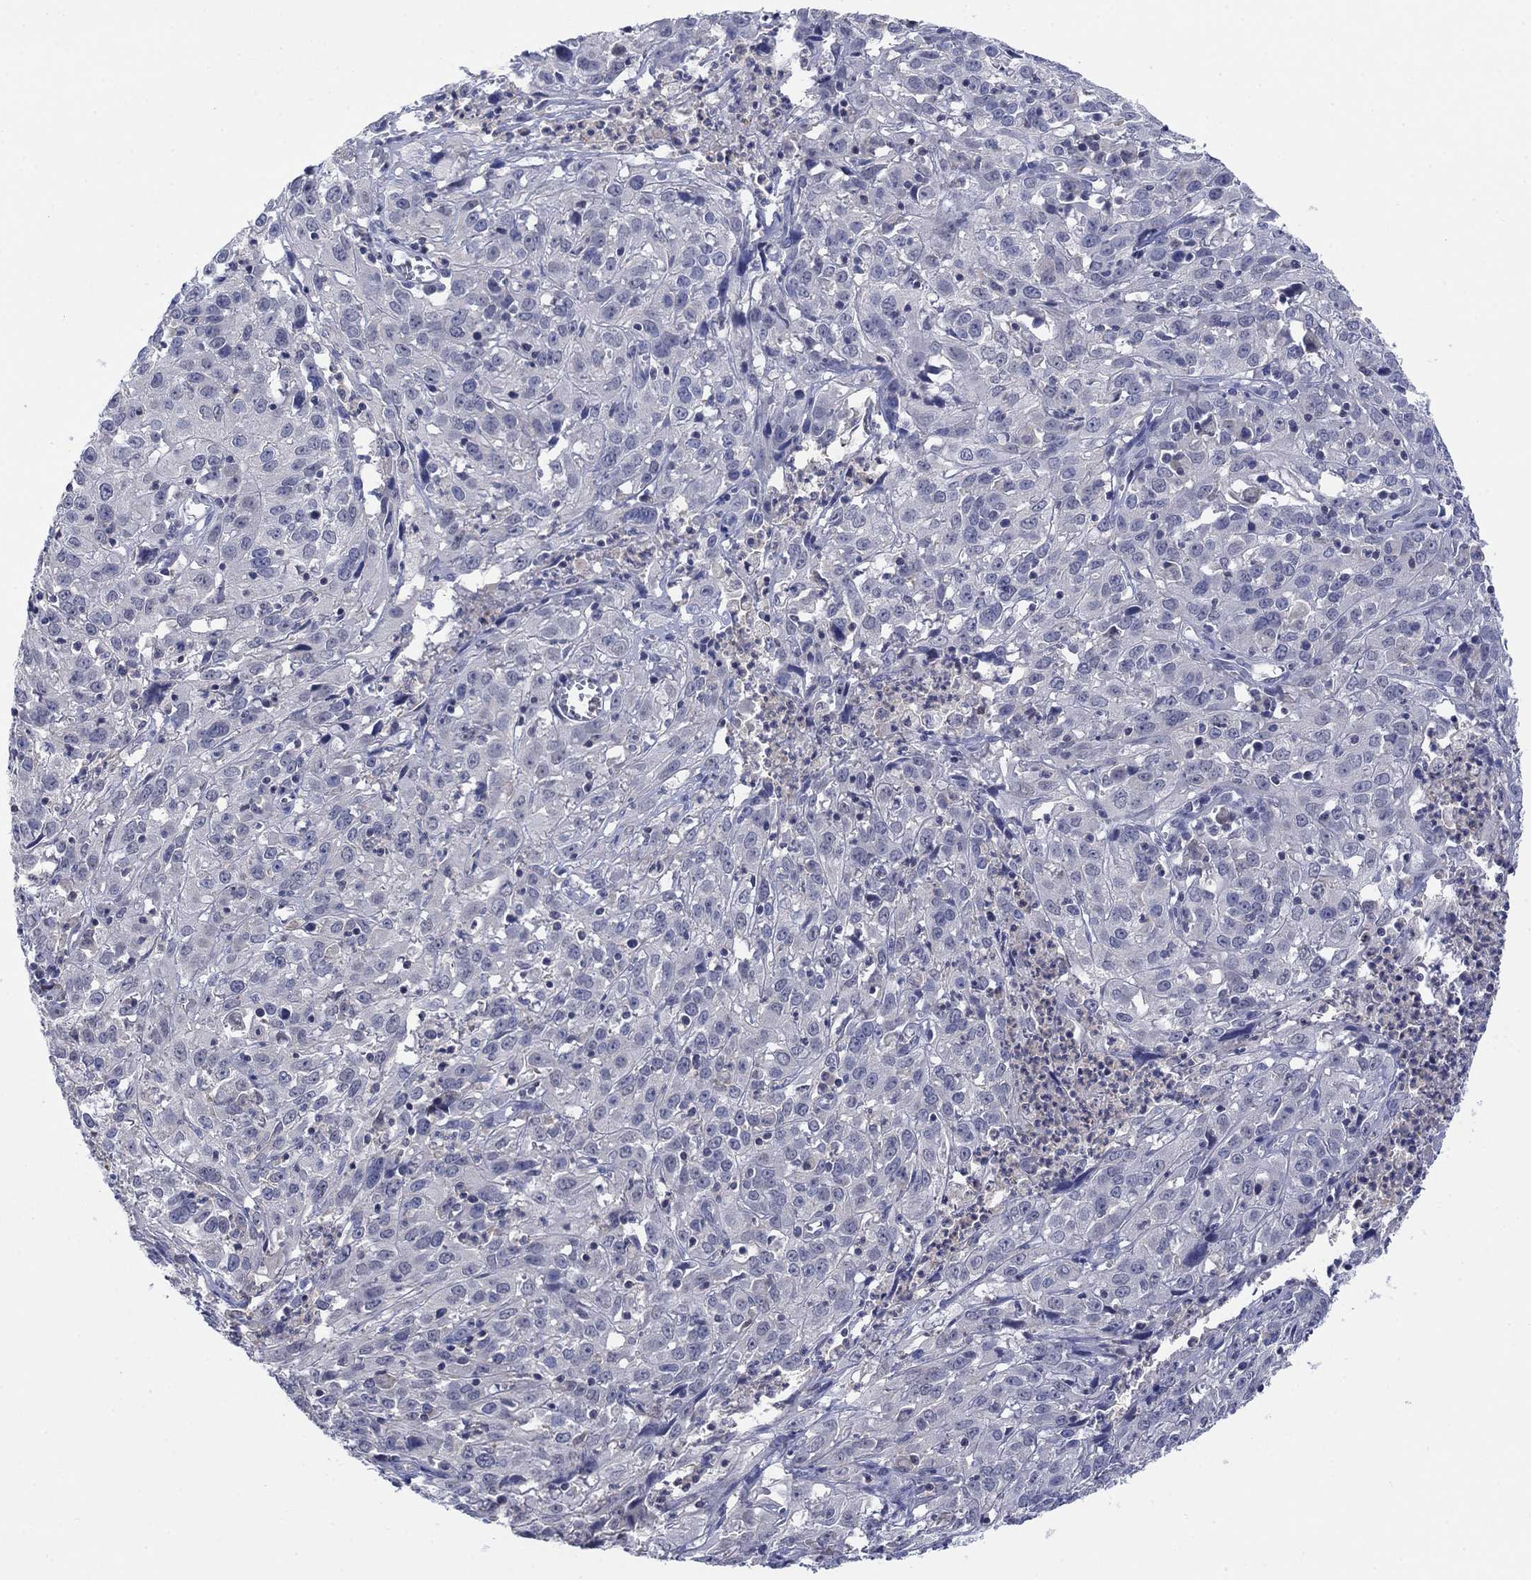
{"staining": {"intensity": "negative", "quantity": "none", "location": "none"}, "tissue": "cervical cancer", "cell_type": "Tumor cells", "image_type": "cancer", "snomed": [{"axis": "morphology", "description": "Squamous cell carcinoma, NOS"}, {"axis": "topography", "description": "Cervix"}], "caption": "High power microscopy histopathology image of an immunohistochemistry (IHC) photomicrograph of squamous cell carcinoma (cervical), revealing no significant positivity in tumor cells. The staining was performed using DAB (3,3'-diaminobenzidine) to visualize the protein expression in brown, while the nuclei were stained in blue with hematoxylin (Magnification: 20x).", "gene": "FER1L6", "patient": {"sex": "female", "age": 32}}